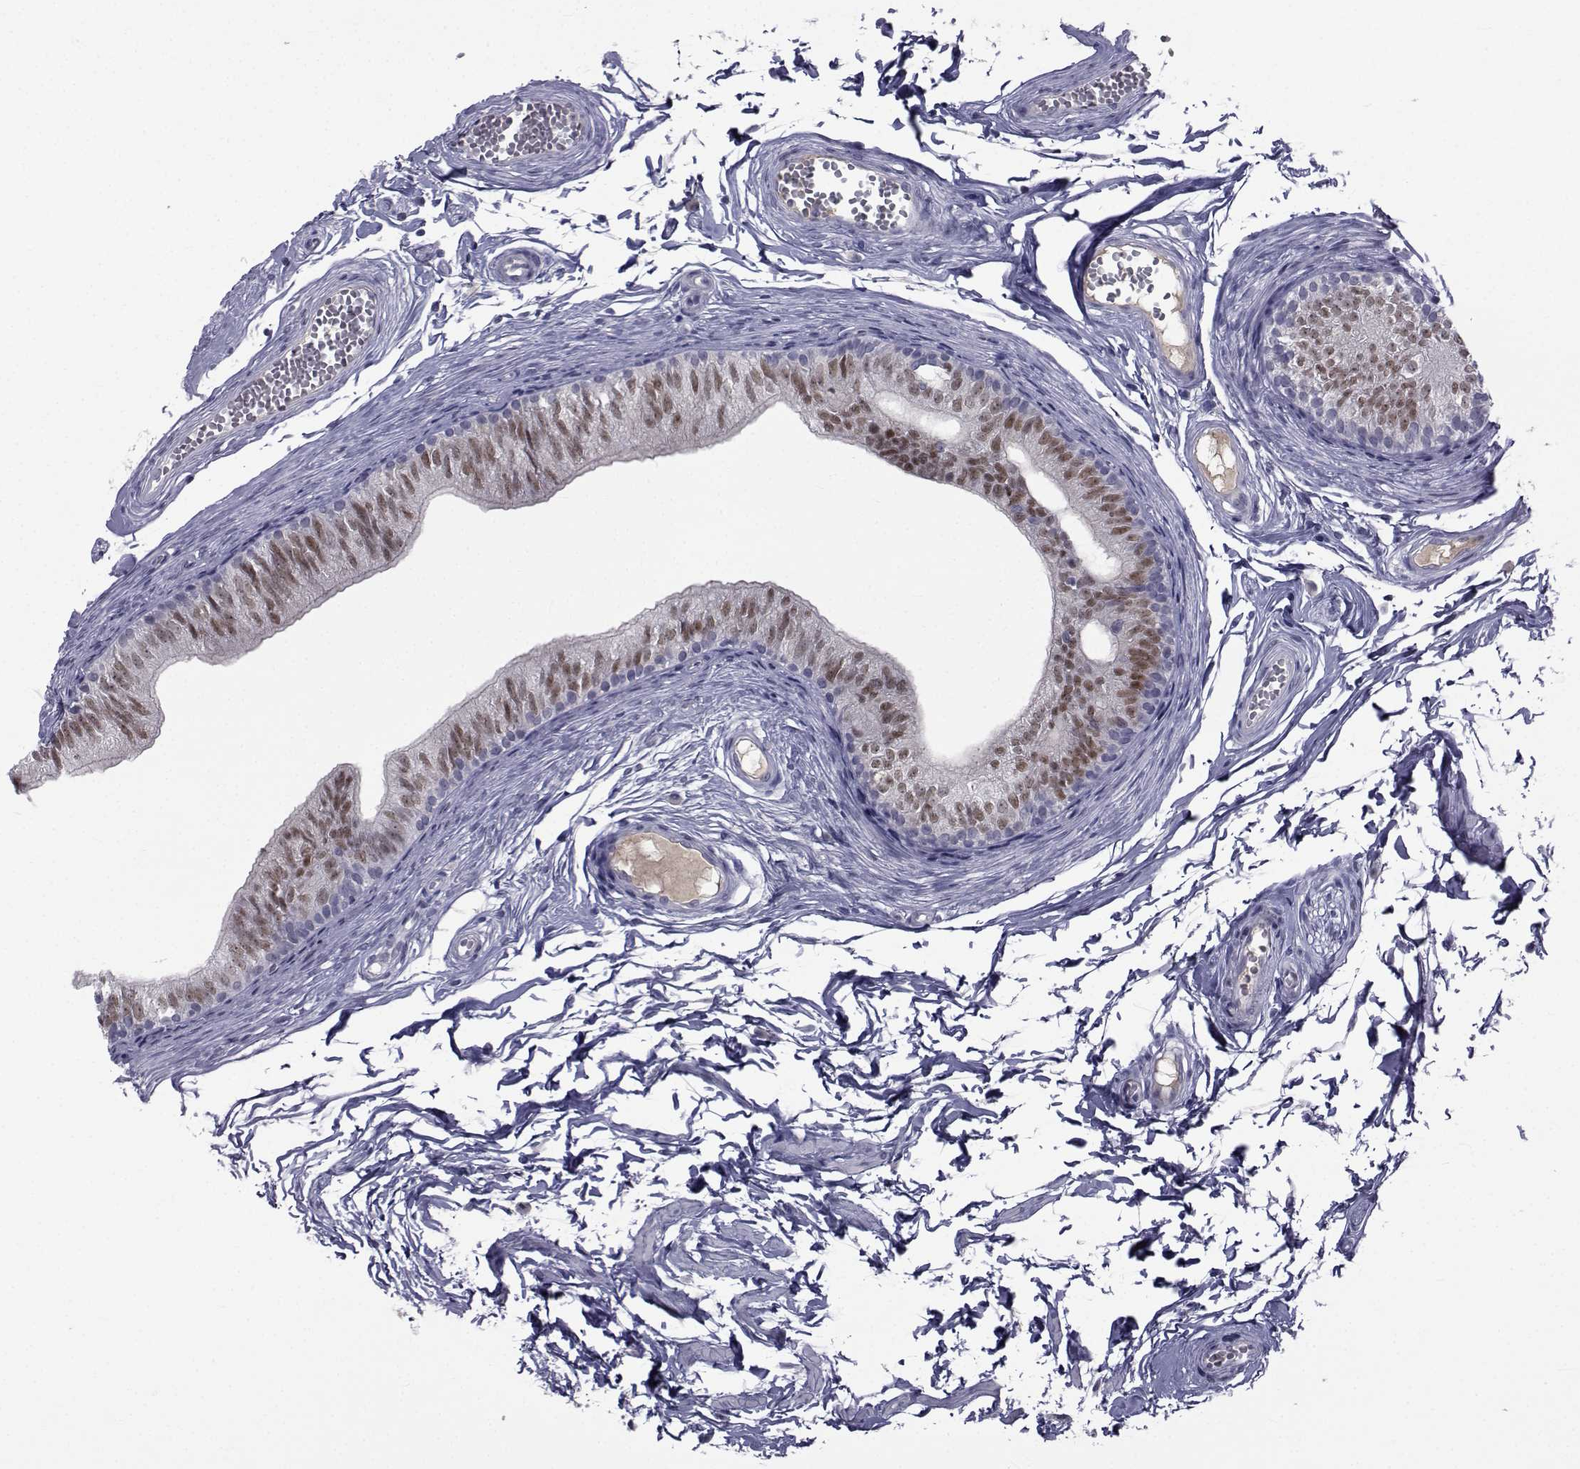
{"staining": {"intensity": "moderate", "quantity": ">75%", "location": "nuclear"}, "tissue": "epididymis", "cell_type": "Glandular cells", "image_type": "normal", "snomed": [{"axis": "morphology", "description": "Normal tissue, NOS"}, {"axis": "topography", "description": "Epididymis"}], "caption": "Protein staining by IHC exhibits moderate nuclear staining in approximately >75% of glandular cells in normal epididymis. (DAB (3,3'-diaminobenzidine) = brown stain, brightfield microscopy at high magnification).", "gene": "PAX2", "patient": {"sex": "male", "age": 22}}